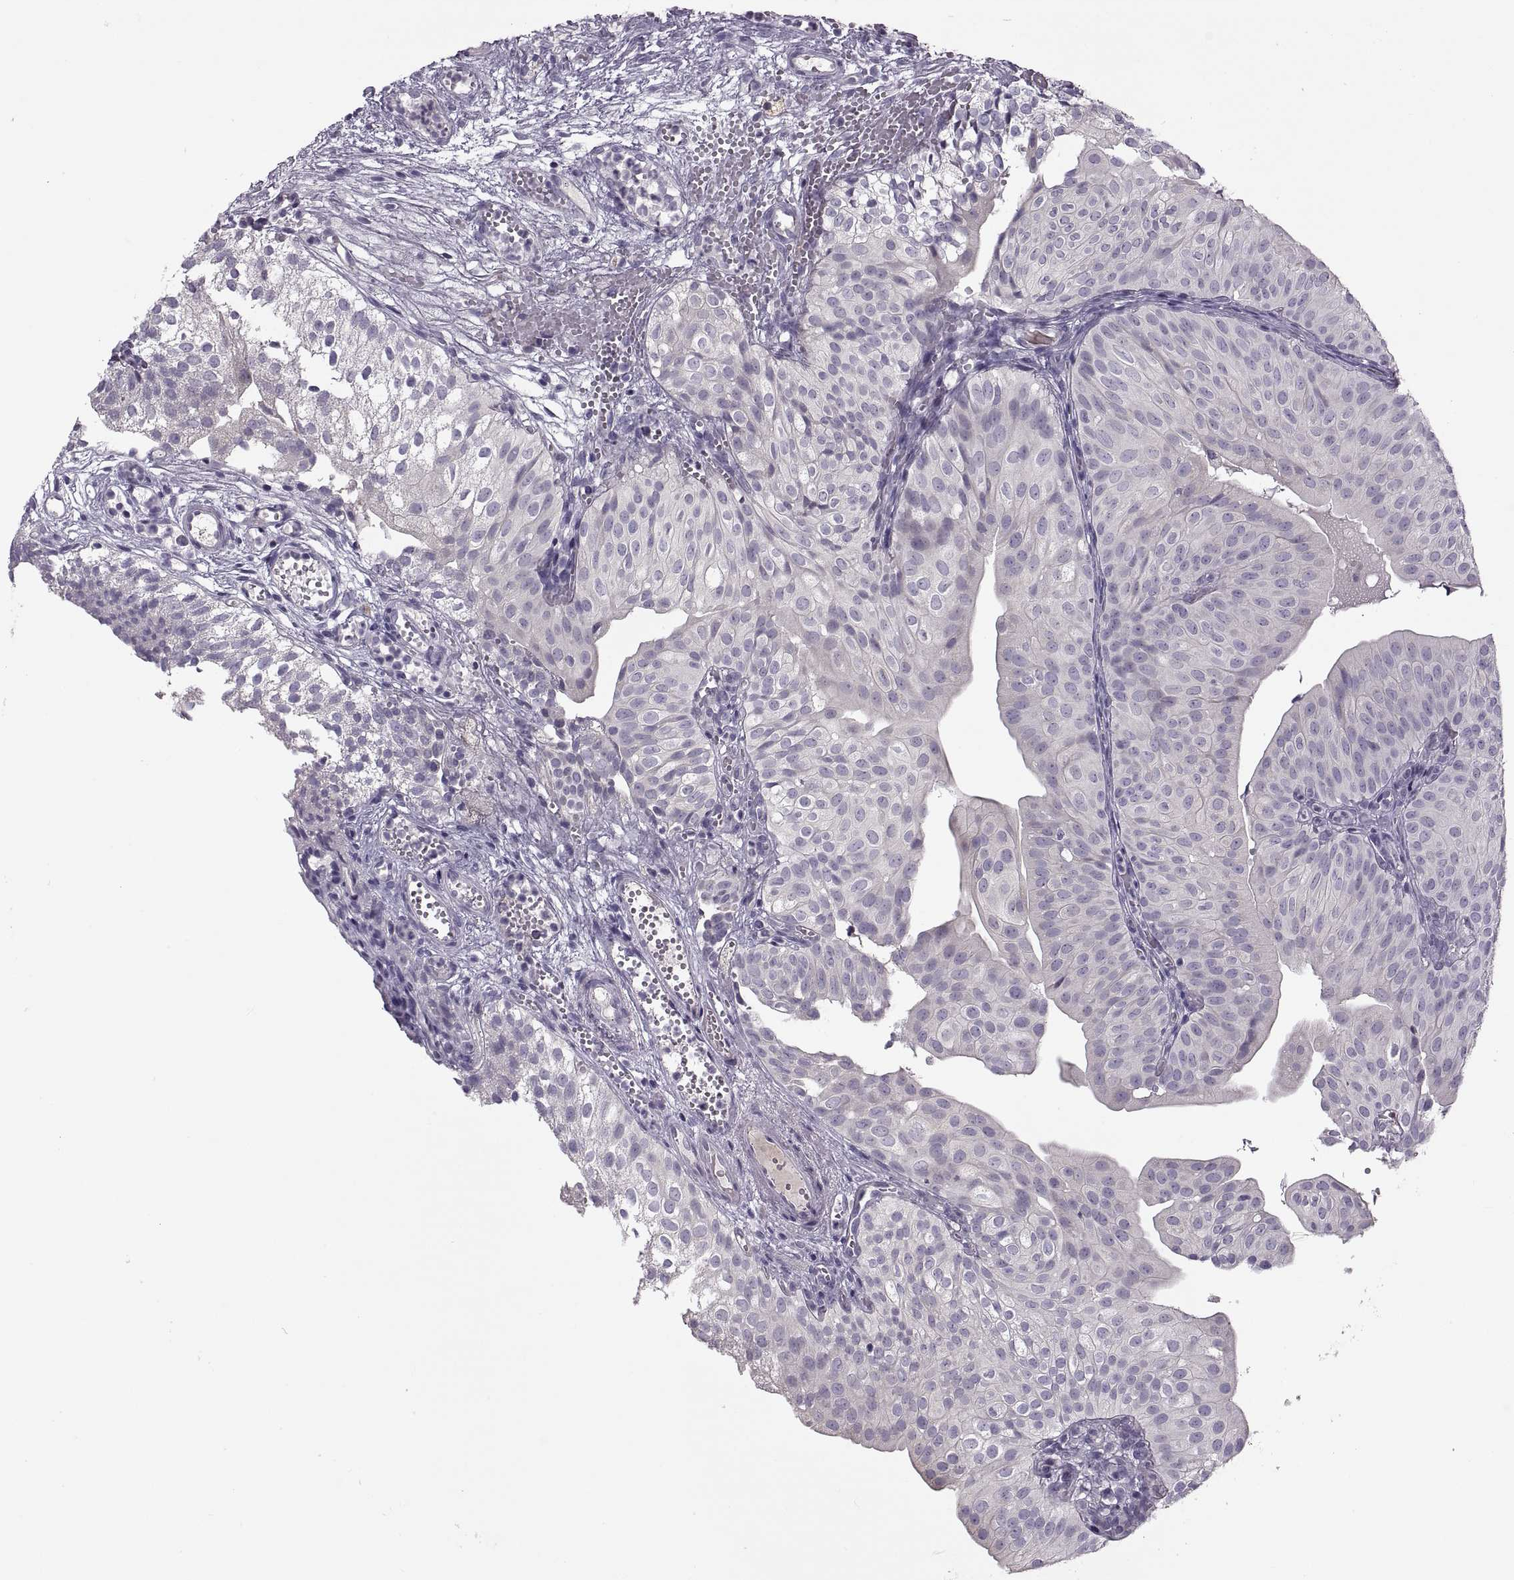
{"staining": {"intensity": "negative", "quantity": "none", "location": "none"}, "tissue": "urothelial cancer", "cell_type": "Tumor cells", "image_type": "cancer", "snomed": [{"axis": "morphology", "description": "Urothelial carcinoma, Low grade"}, {"axis": "topography", "description": "Urinary bladder"}], "caption": "Protein analysis of urothelial carcinoma (low-grade) exhibits no significant positivity in tumor cells.", "gene": "H2AP", "patient": {"sex": "male", "age": 72}}